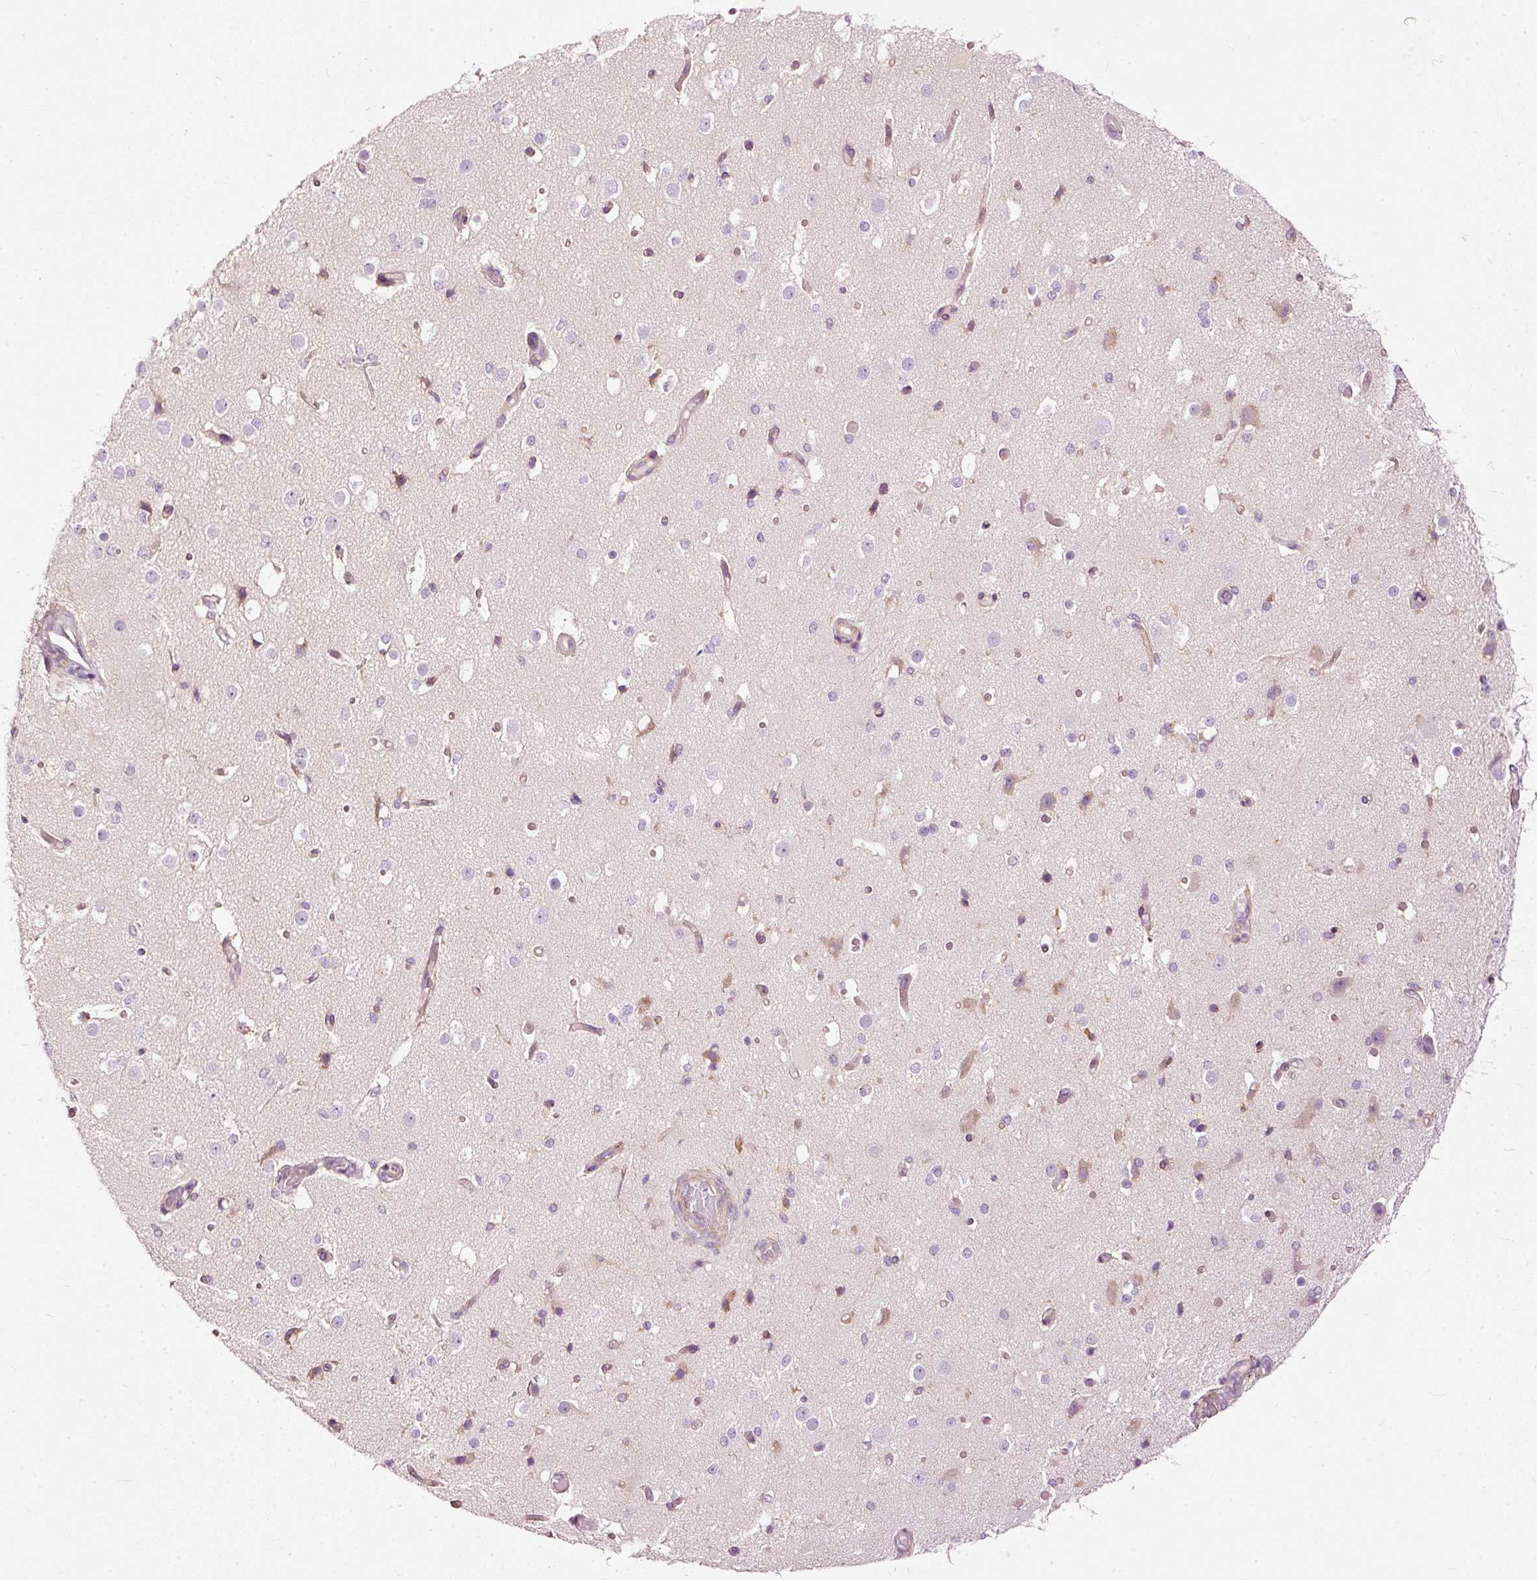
{"staining": {"intensity": "moderate", "quantity": ">75%", "location": "cytoplasmic/membranous"}, "tissue": "cerebral cortex", "cell_type": "Endothelial cells", "image_type": "normal", "snomed": [{"axis": "morphology", "description": "Normal tissue, NOS"}, {"axis": "morphology", "description": "Inflammation, NOS"}, {"axis": "topography", "description": "Cerebral cortex"}], "caption": "Endothelial cells show medium levels of moderate cytoplasmic/membranous expression in about >75% of cells in unremarkable cerebral cortex.", "gene": "PAQR9", "patient": {"sex": "male", "age": 6}}